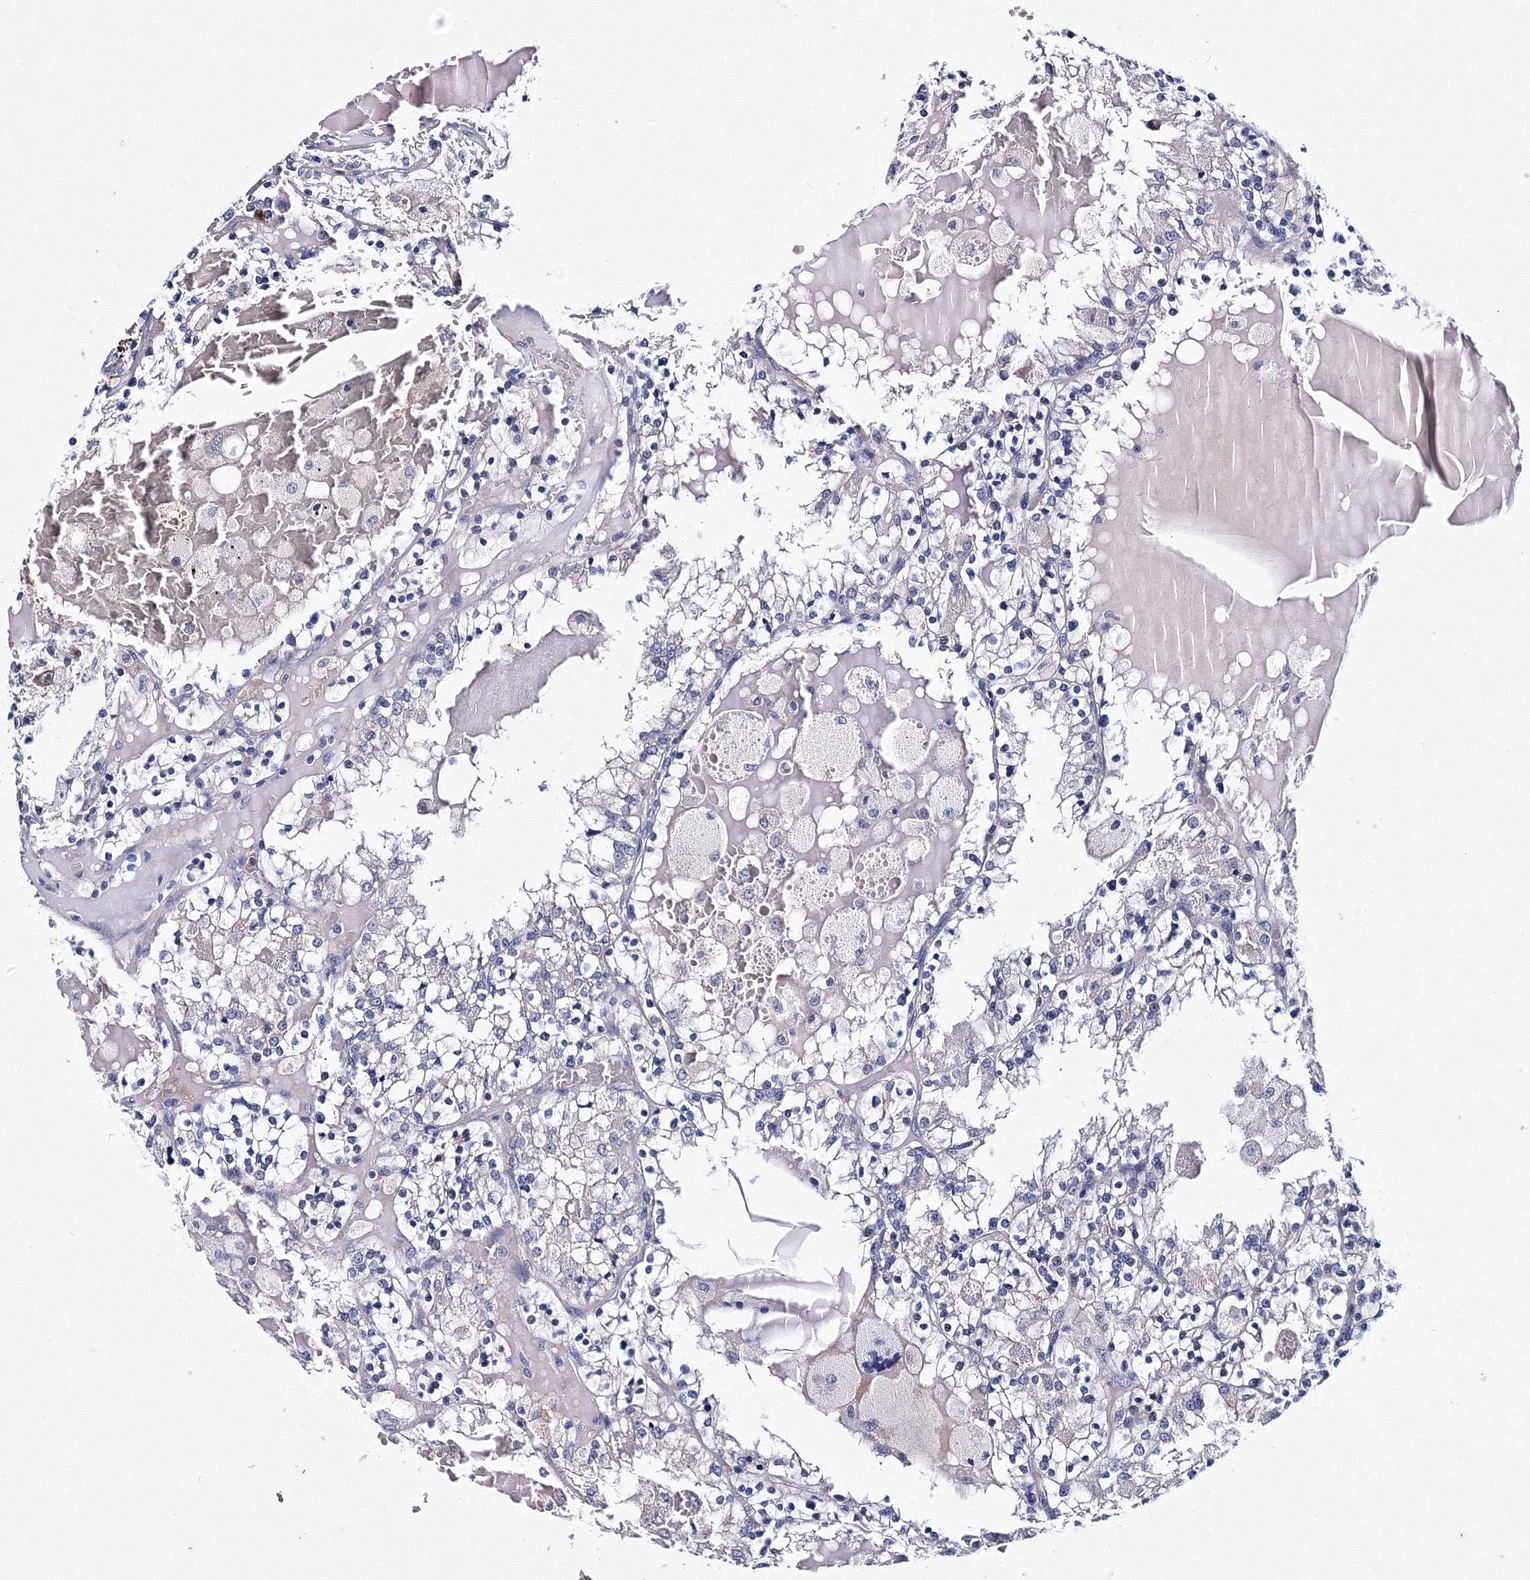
{"staining": {"intensity": "negative", "quantity": "none", "location": "none"}, "tissue": "renal cancer", "cell_type": "Tumor cells", "image_type": "cancer", "snomed": [{"axis": "morphology", "description": "Adenocarcinoma, NOS"}, {"axis": "topography", "description": "Kidney"}], "caption": "Renal adenocarcinoma was stained to show a protein in brown. There is no significant expression in tumor cells.", "gene": "TRPM2", "patient": {"sex": "female", "age": 56}}